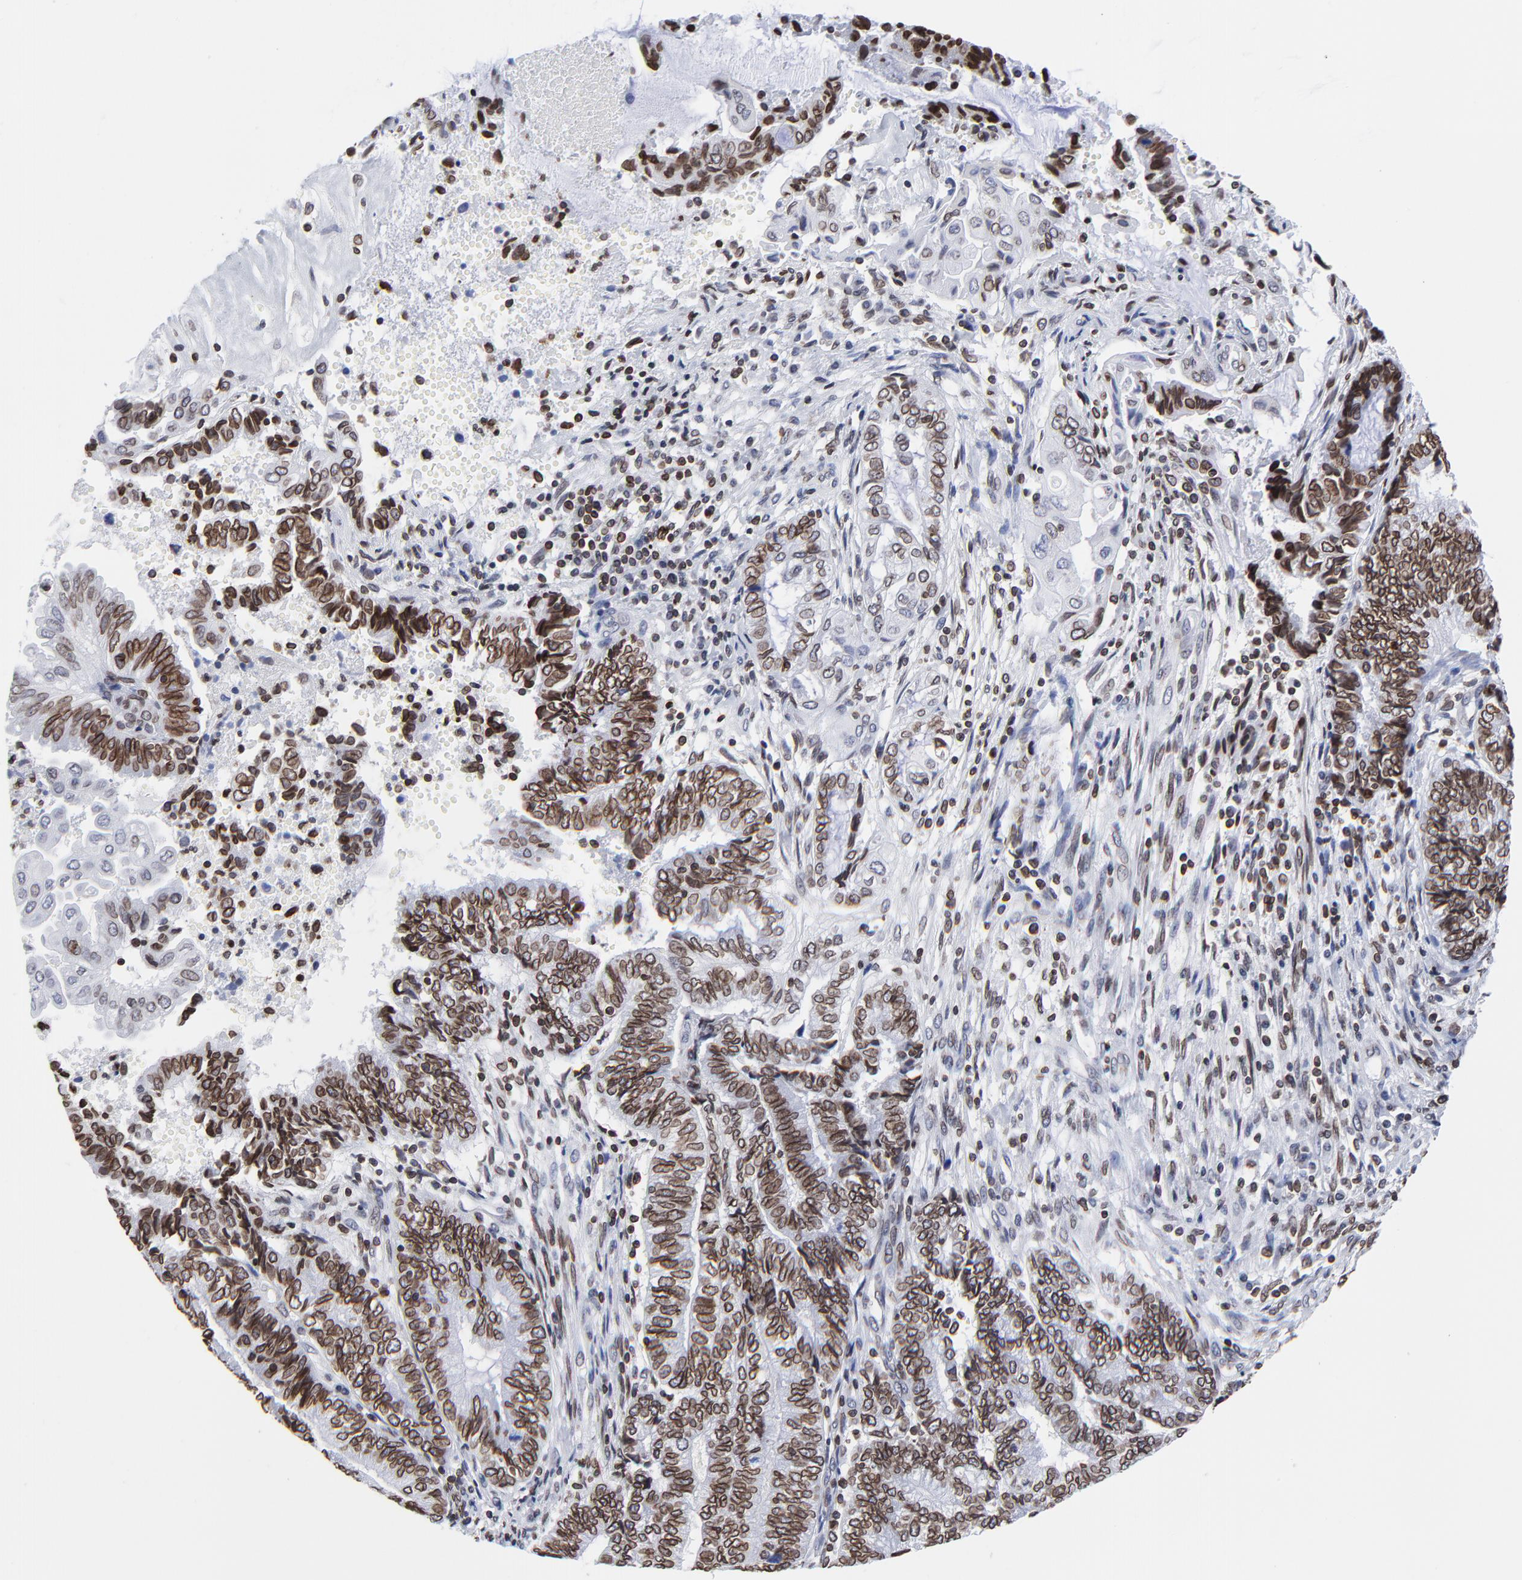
{"staining": {"intensity": "strong", "quantity": ">75%", "location": "cytoplasmic/membranous,nuclear"}, "tissue": "endometrial cancer", "cell_type": "Tumor cells", "image_type": "cancer", "snomed": [{"axis": "morphology", "description": "Adenocarcinoma, NOS"}, {"axis": "topography", "description": "Uterus"}, {"axis": "topography", "description": "Endometrium"}], "caption": "Endometrial cancer (adenocarcinoma) was stained to show a protein in brown. There is high levels of strong cytoplasmic/membranous and nuclear positivity in about >75% of tumor cells. The protein is stained brown, and the nuclei are stained in blue (DAB IHC with brightfield microscopy, high magnification).", "gene": "THAP7", "patient": {"sex": "female", "age": 70}}